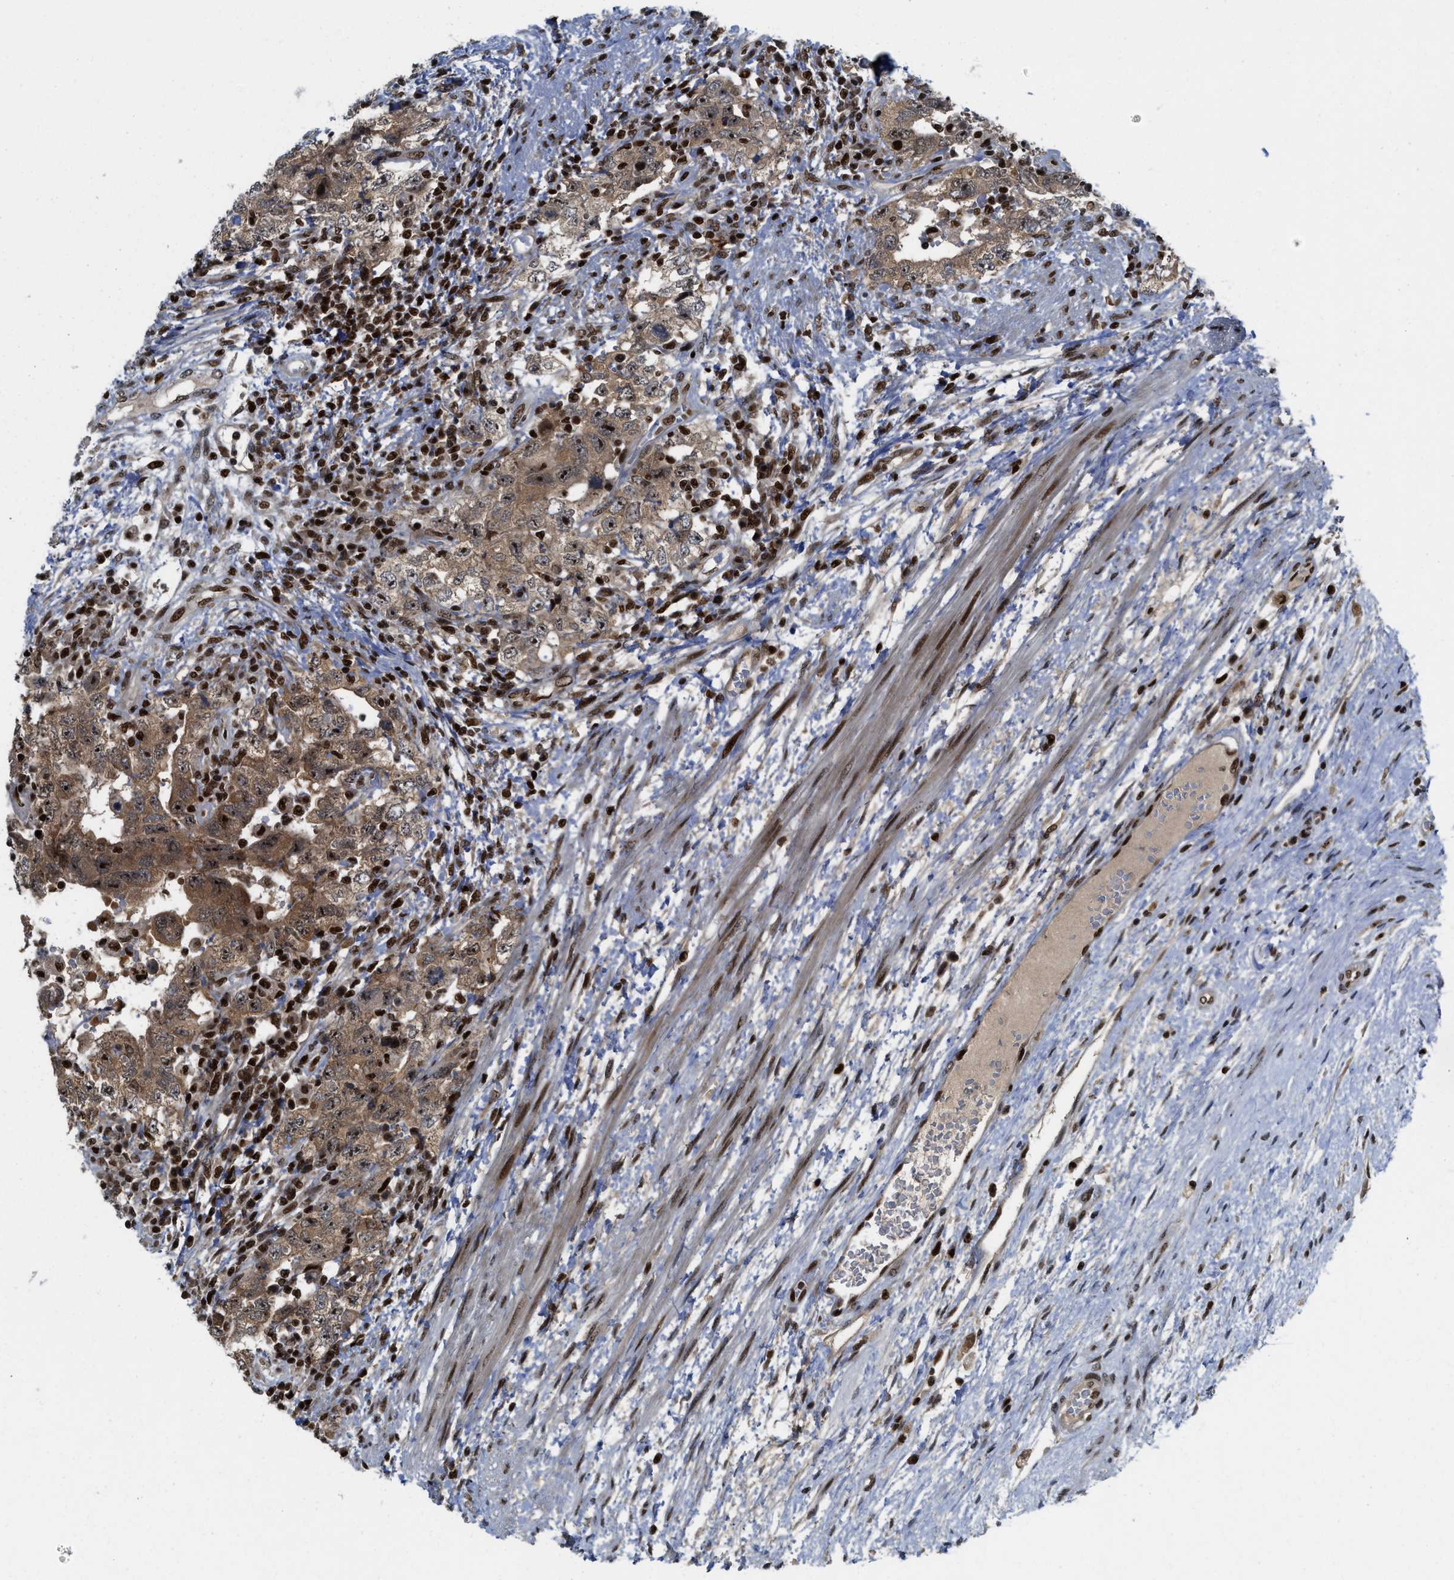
{"staining": {"intensity": "moderate", "quantity": ">75%", "location": "cytoplasmic/membranous,nuclear"}, "tissue": "testis cancer", "cell_type": "Tumor cells", "image_type": "cancer", "snomed": [{"axis": "morphology", "description": "Carcinoma, Embryonal, NOS"}, {"axis": "topography", "description": "Testis"}], "caption": "Protein staining shows moderate cytoplasmic/membranous and nuclear staining in about >75% of tumor cells in embryonal carcinoma (testis).", "gene": "RFX5", "patient": {"sex": "male", "age": 26}}